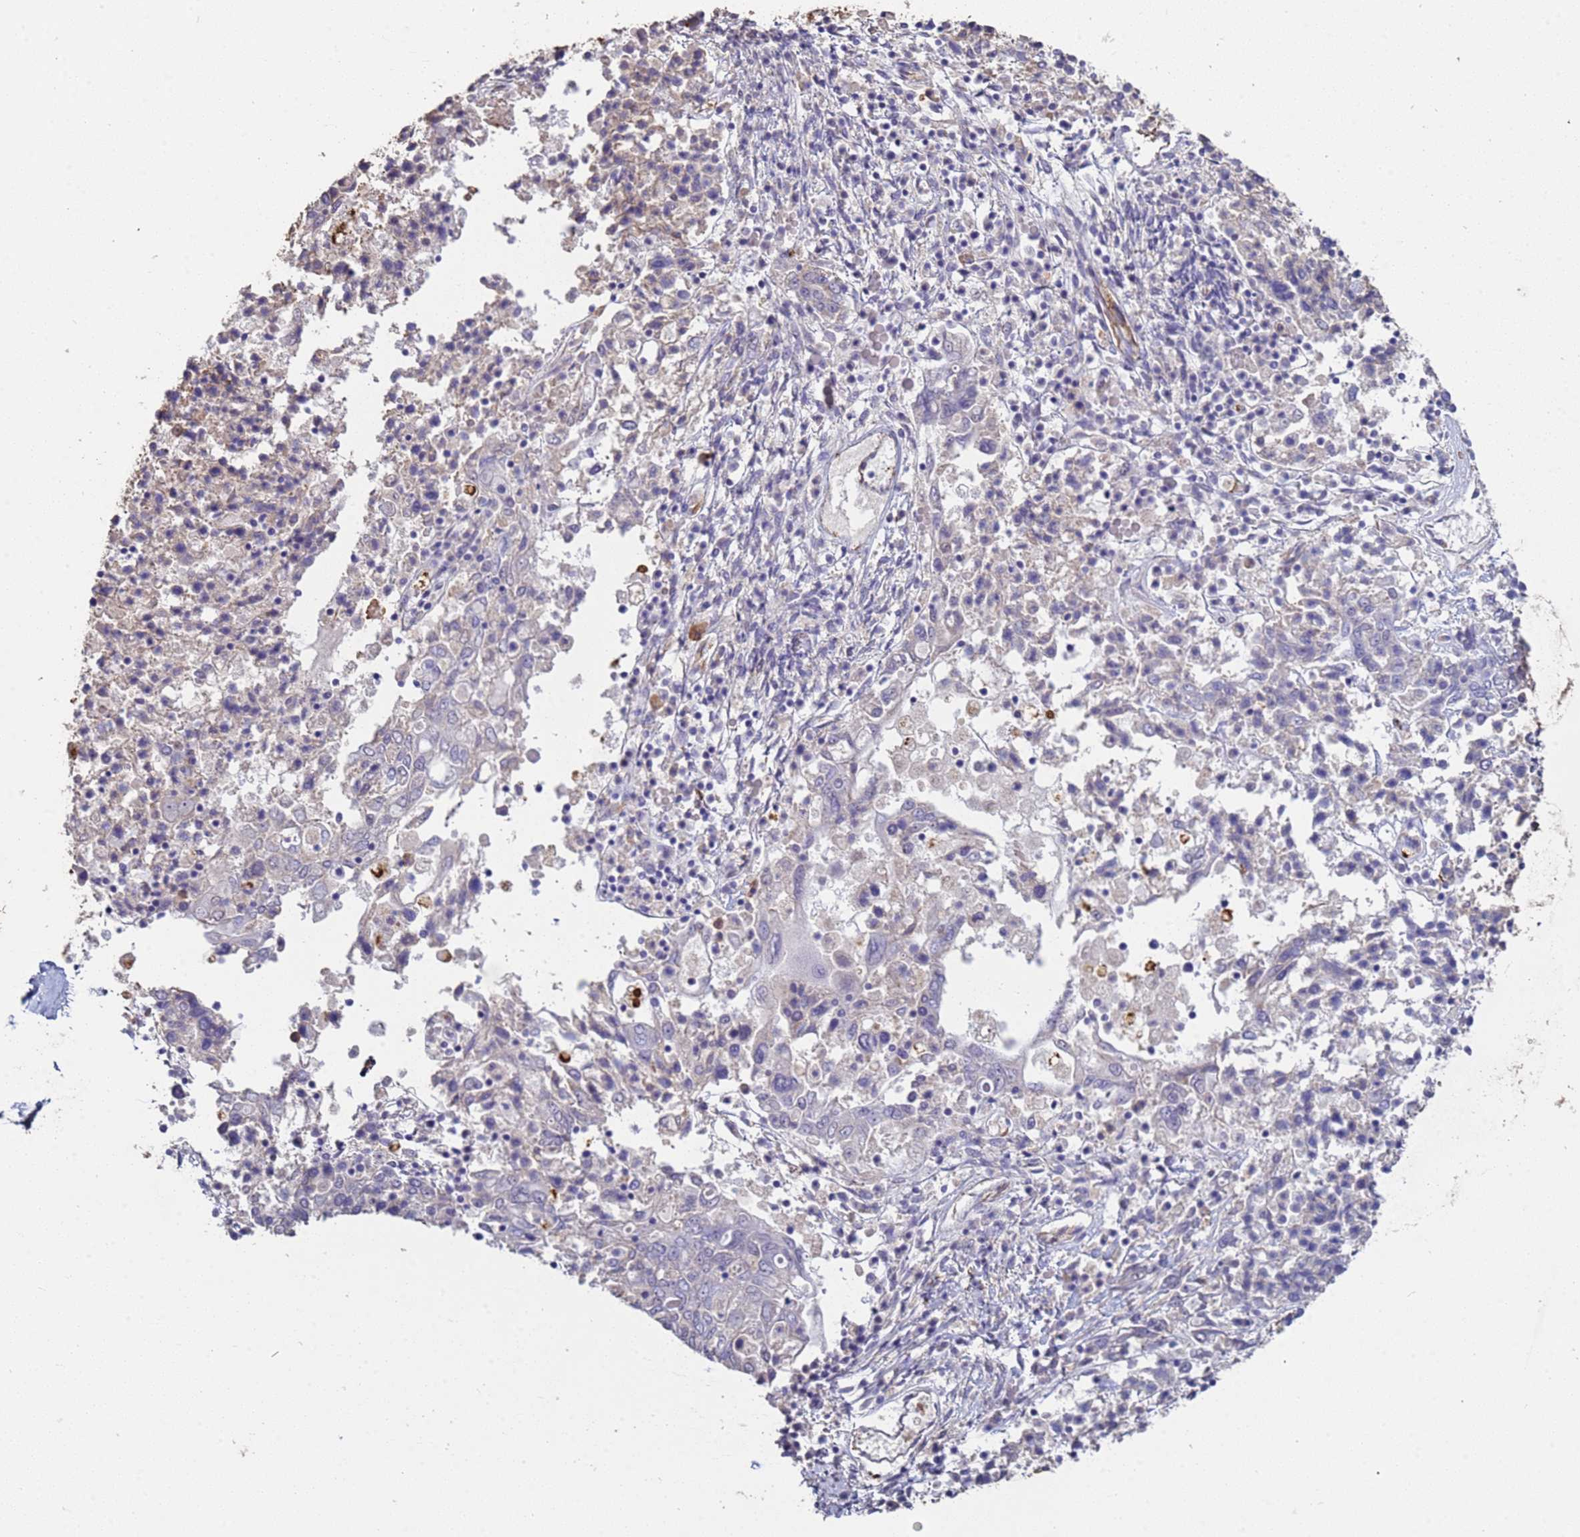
{"staining": {"intensity": "negative", "quantity": "none", "location": "none"}, "tissue": "ovarian cancer", "cell_type": "Tumor cells", "image_type": "cancer", "snomed": [{"axis": "morphology", "description": "Carcinoma, endometroid"}, {"axis": "topography", "description": "Ovary"}], "caption": "Tumor cells show no significant protein positivity in ovarian cancer.", "gene": "GASK1A", "patient": {"sex": "female", "age": 62}}